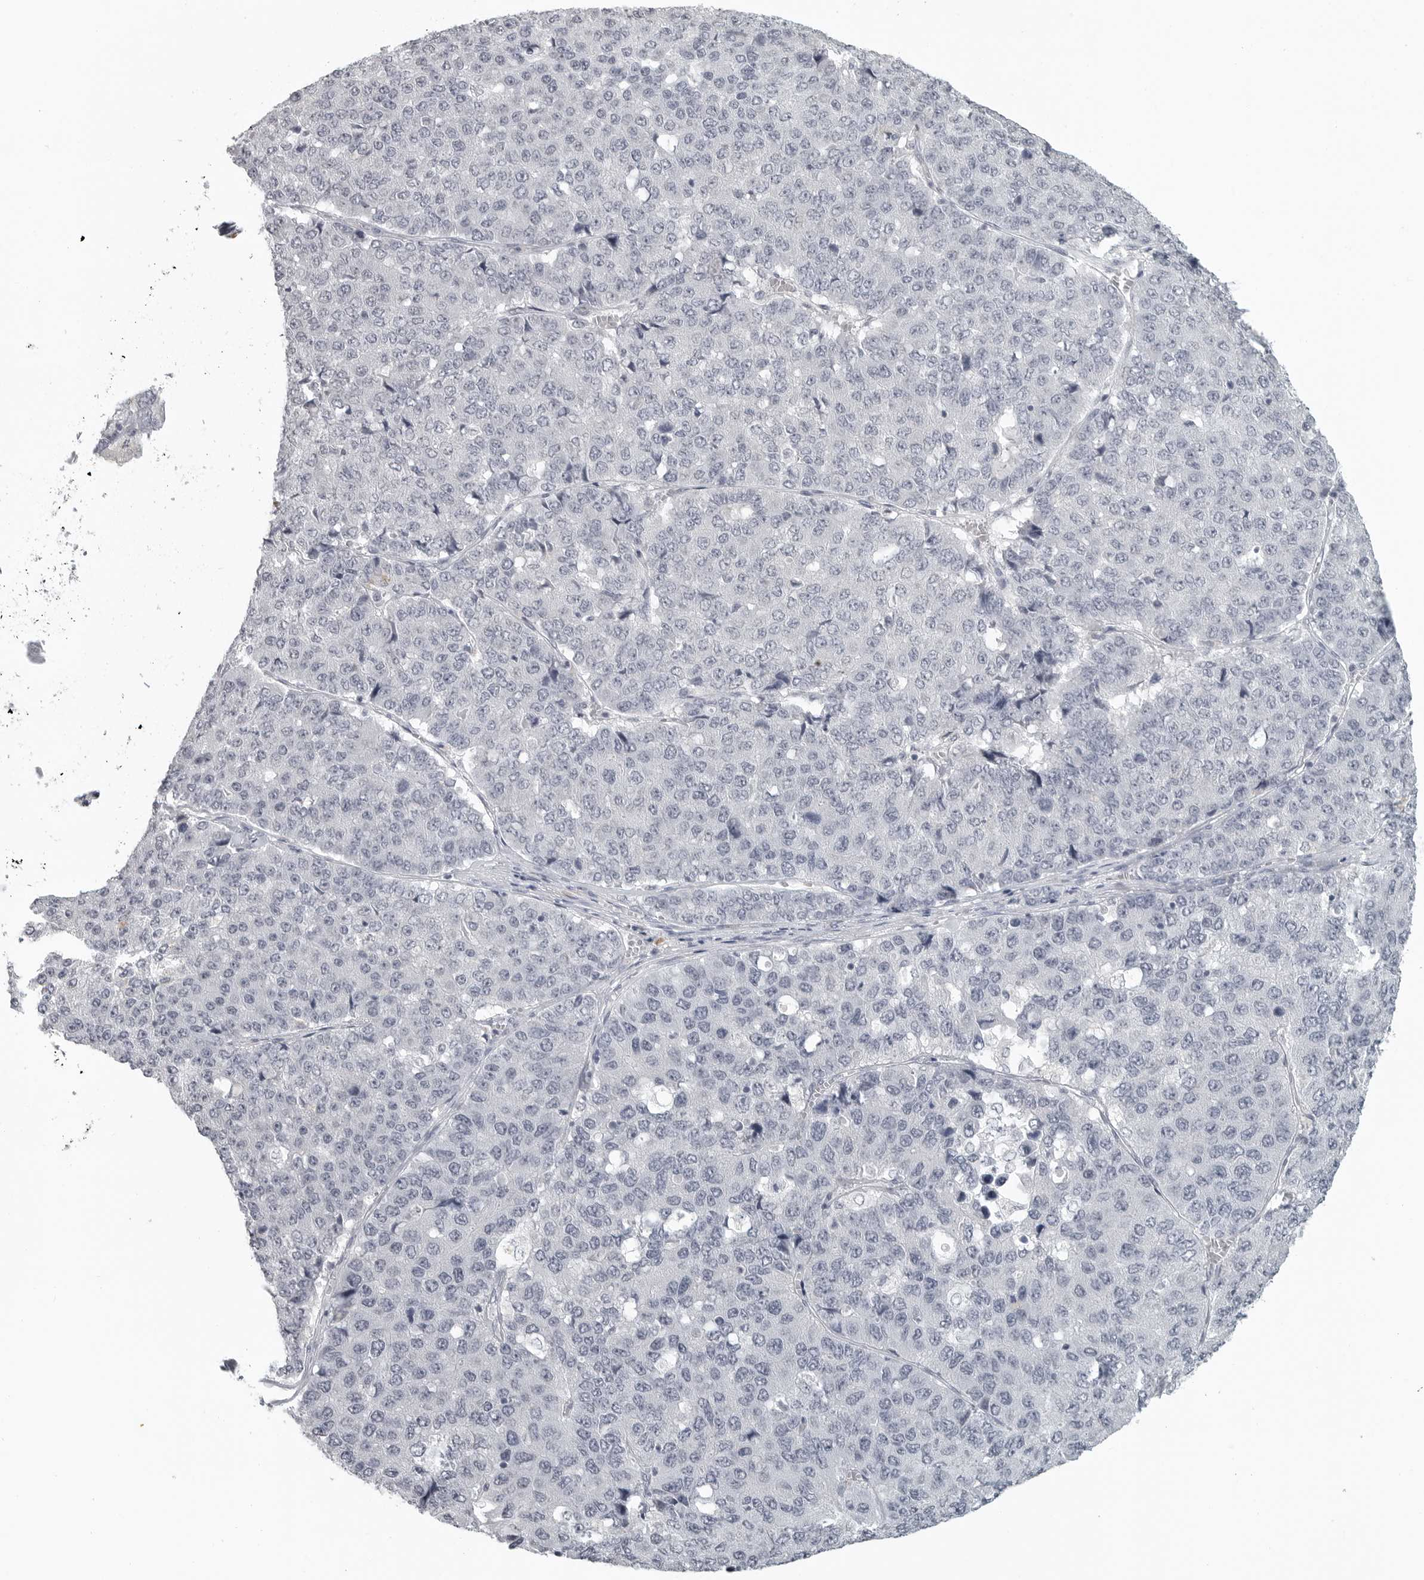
{"staining": {"intensity": "negative", "quantity": "none", "location": "none"}, "tissue": "pancreatic cancer", "cell_type": "Tumor cells", "image_type": "cancer", "snomed": [{"axis": "morphology", "description": "Adenocarcinoma, NOS"}, {"axis": "topography", "description": "Pancreas"}], "caption": "Immunohistochemistry (IHC) histopathology image of neoplastic tissue: pancreatic cancer (adenocarcinoma) stained with DAB demonstrates no significant protein staining in tumor cells. Brightfield microscopy of IHC stained with DAB (3,3'-diaminobenzidine) (brown) and hematoxylin (blue), captured at high magnification.", "gene": "BPIFA1", "patient": {"sex": "male", "age": 50}}